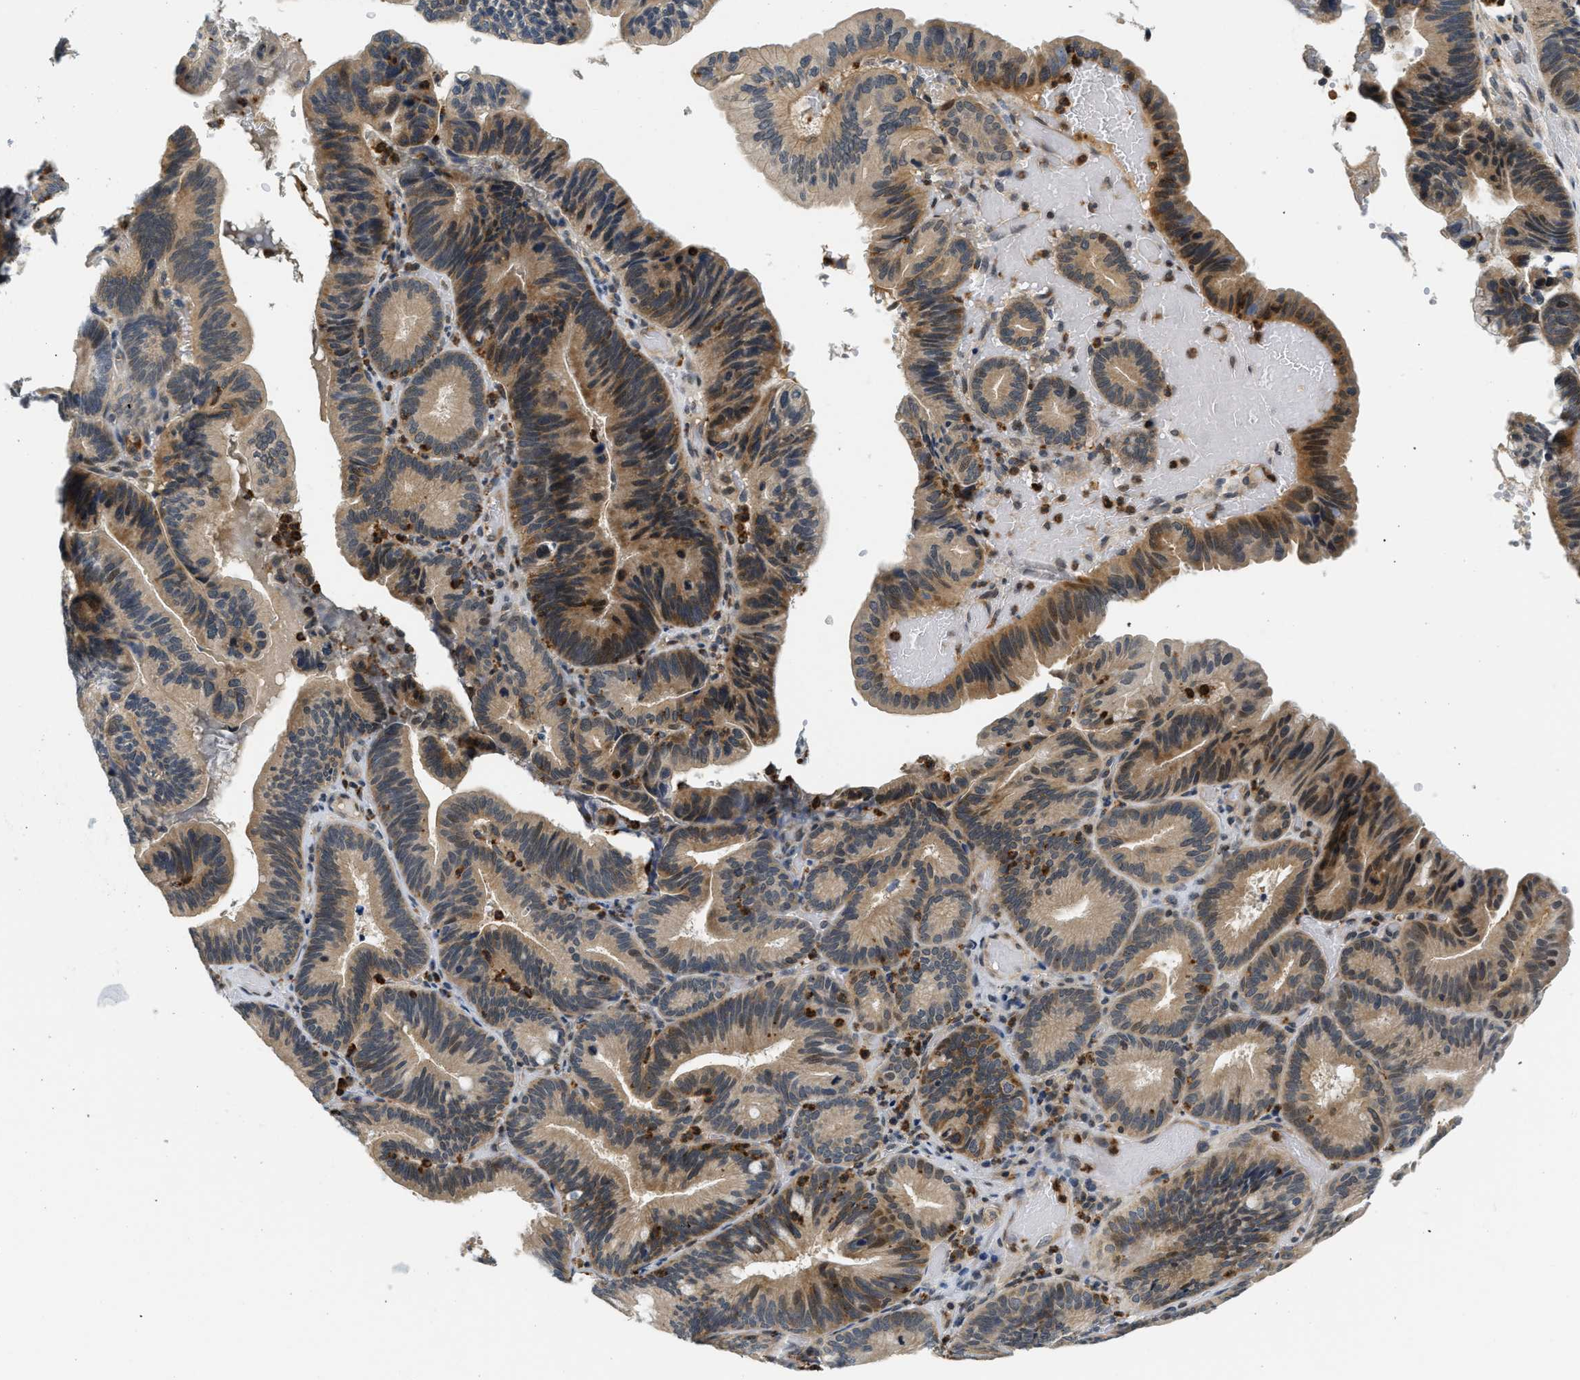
{"staining": {"intensity": "moderate", "quantity": ">75%", "location": "cytoplasmic/membranous"}, "tissue": "pancreatic cancer", "cell_type": "Tumor cells", "image_type": "cancer", "snomed": [{"axis": "morphology", "description": "Adenocarcinoma, NOS"}, {"axis": "topography", "description": "Pancreas"}], "caption": "Immunohistochemical staining of human pancreatic adenocarcinoma shows medium levels of moderate cytoplasmic/membranous protein staining in about >75% of tumor cells.", "gene": "KMT2A", "patient": {"sex": "male", "age": 82}}